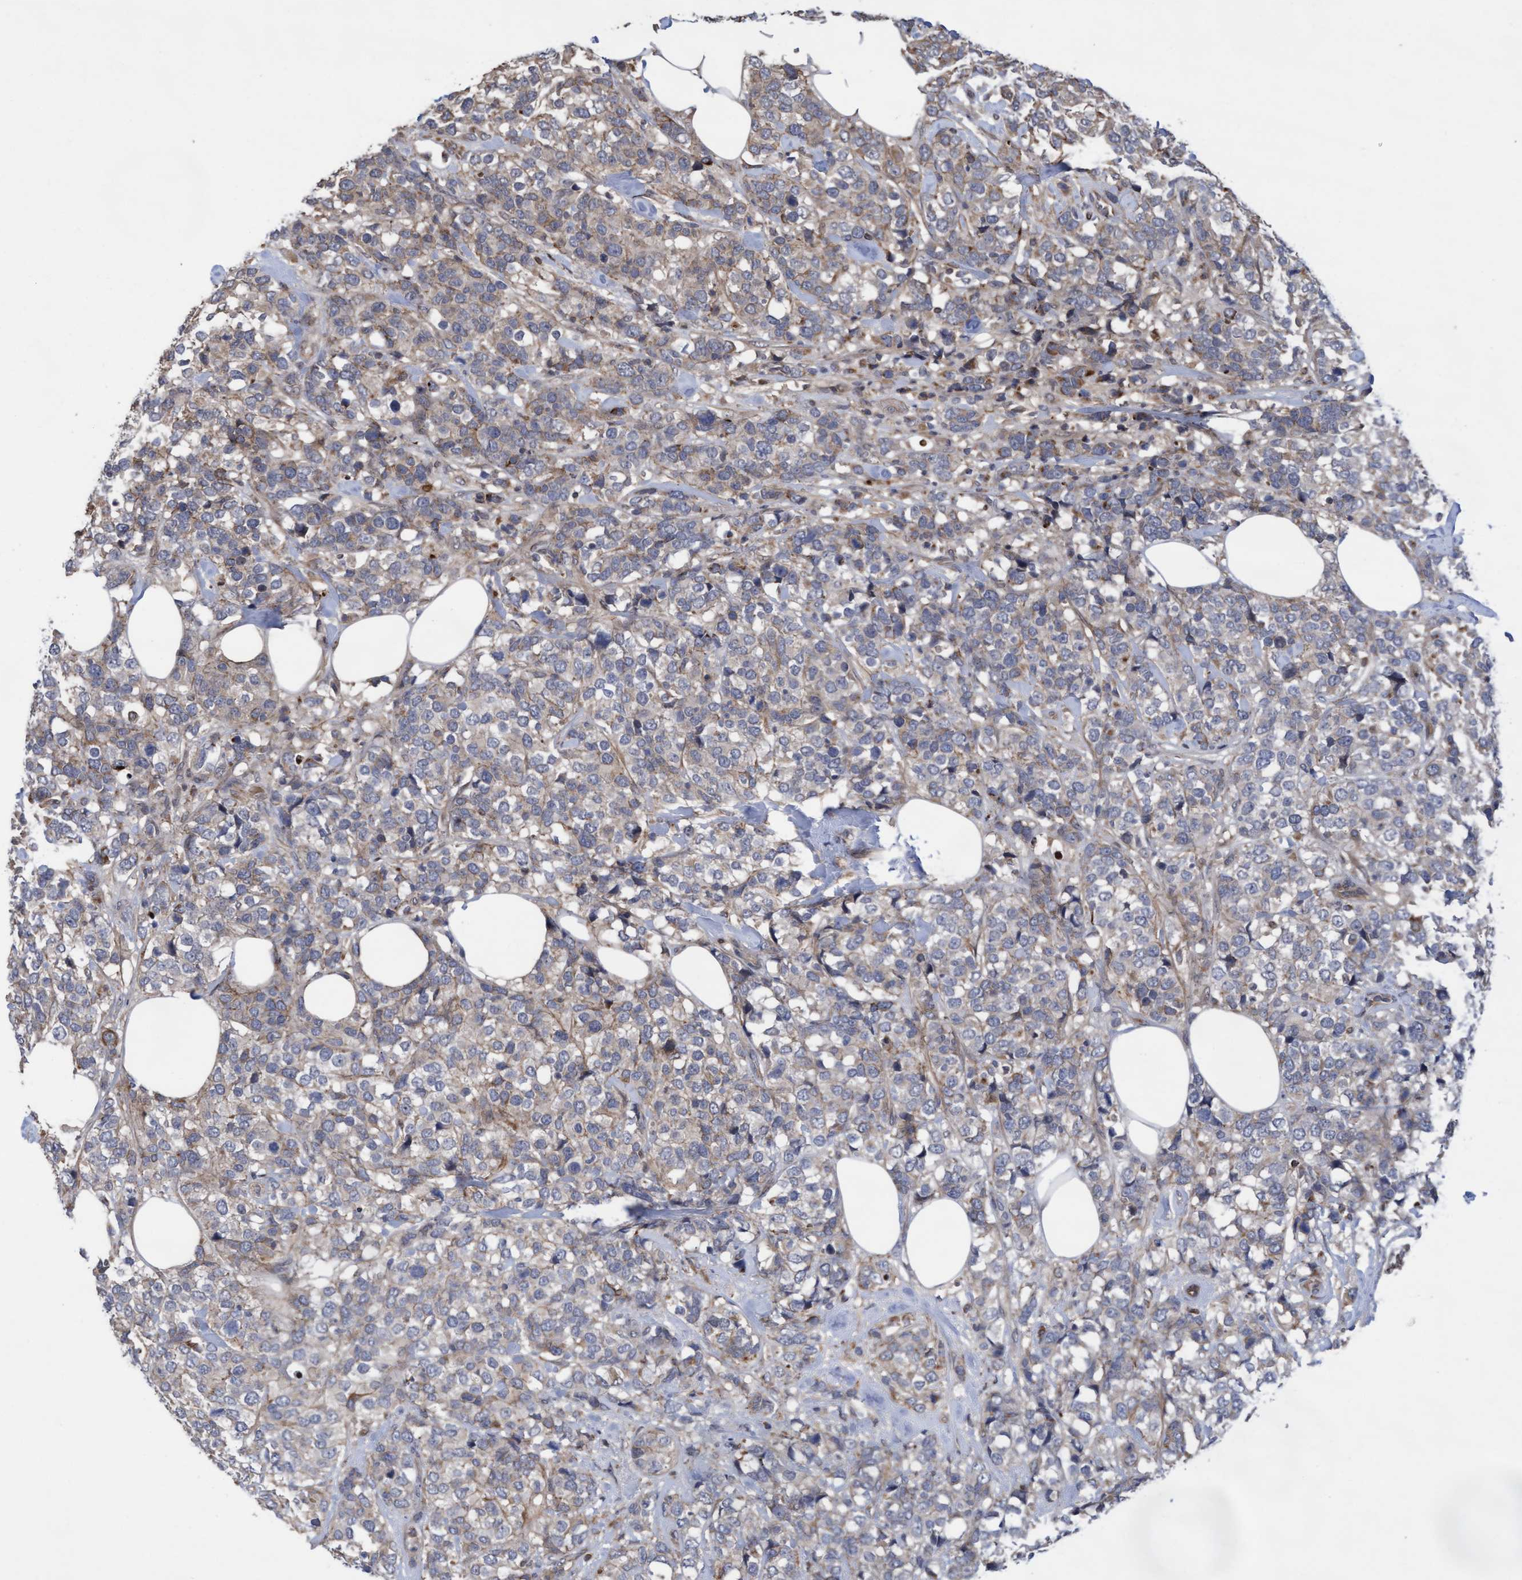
{"staining": {"intensity": "weak", "quantity": "25%-75%", "location": "cytoplasmic/membranous"}, "tissue": "breast cancer", "cell_type": "Tumor cells", "image_type": "cancer", "snomed": [{"axis": "morphology", "description": "Lobular carcinoma"}, {"axis": "topography", "description": "Breast"}], "caption": "Protein positivity by IHC reveals weak cytoplasmic/membranous expression in about 25%-75% of tumor cells in breast cancer.", "gene": "COBL", "patient": {"sex": "female", "age": 59}}